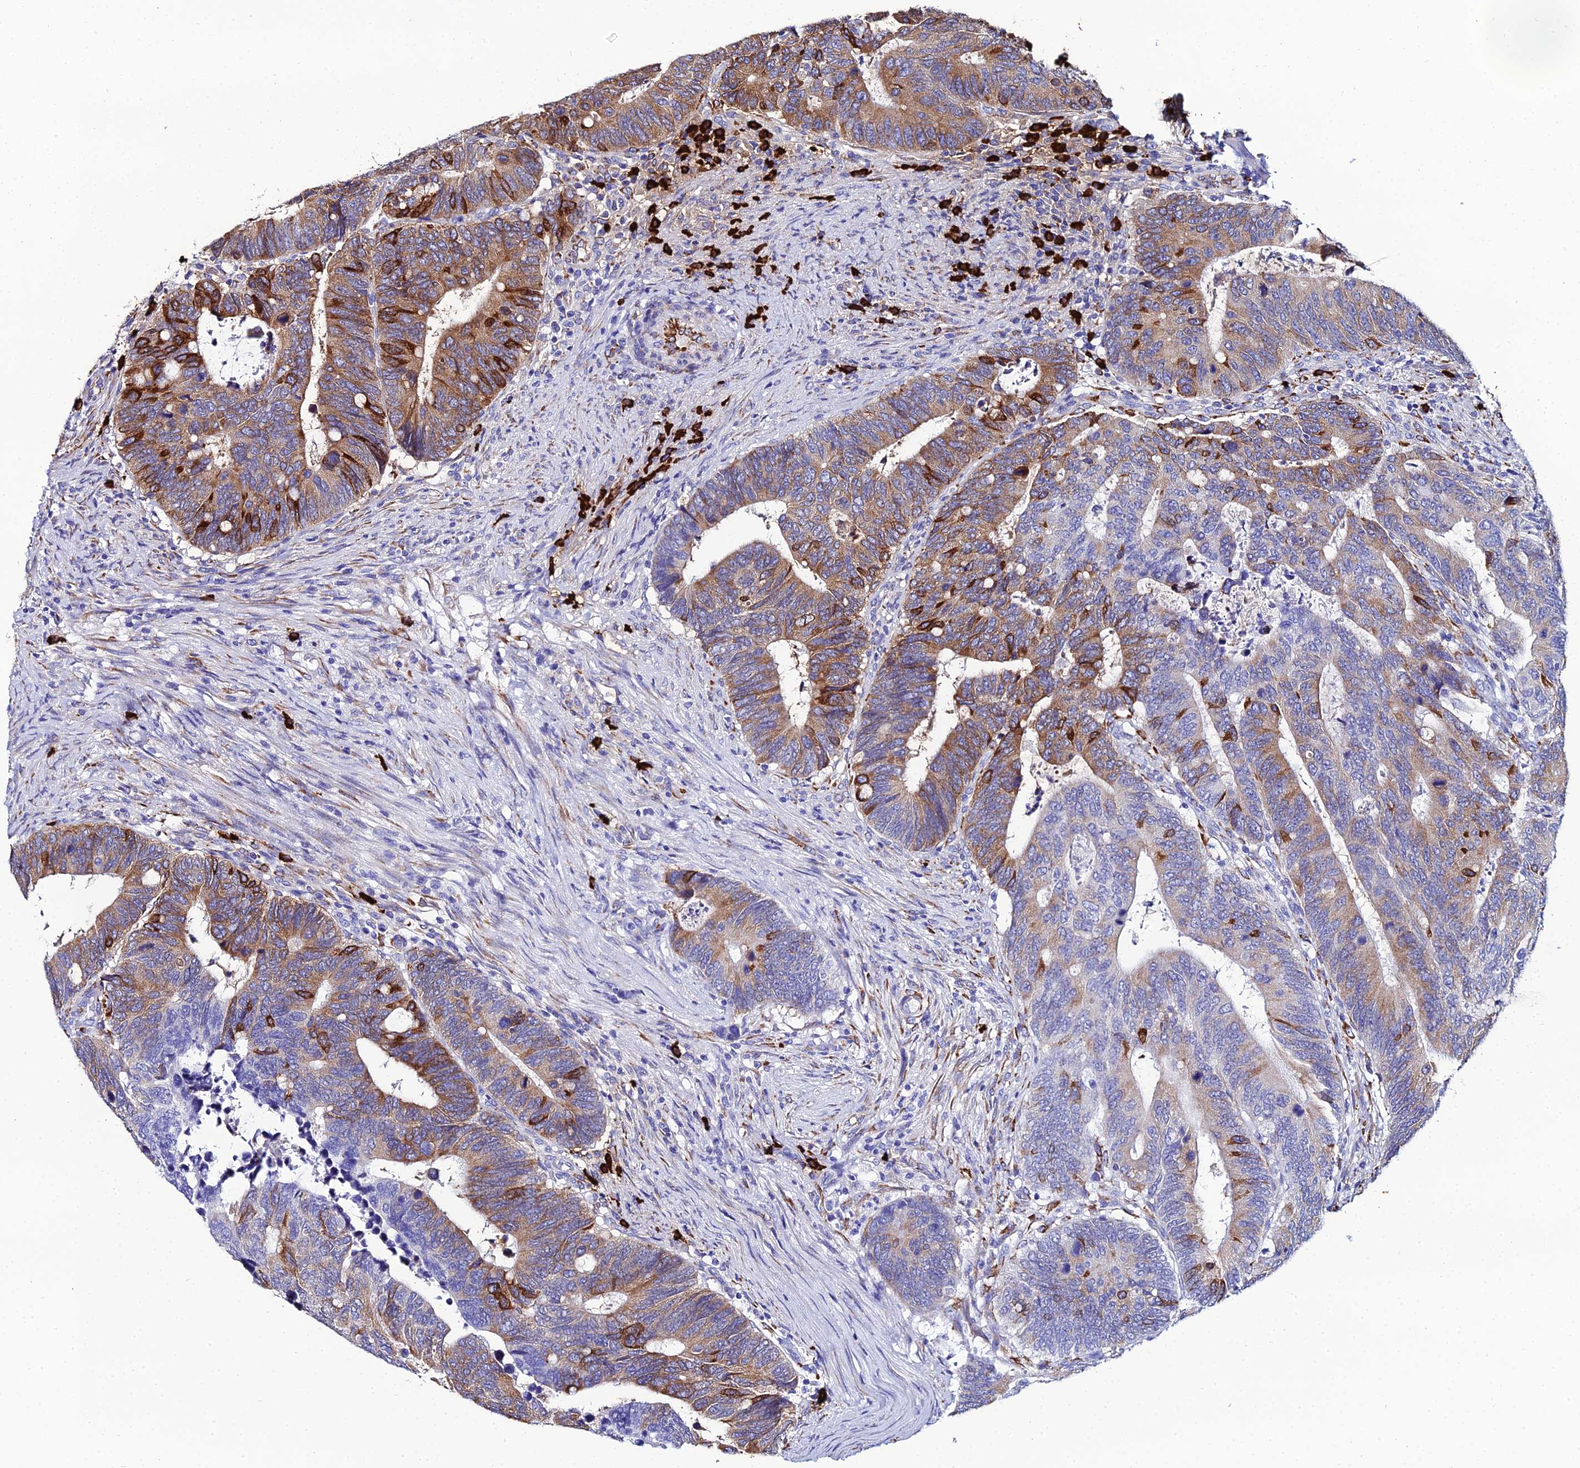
{"staining": {"intensity": "moderate", "quantity": "25%-75%", "location": "cytoplasmic/membranous"}, "tissue": "colorectal cancer", "cell_type": "Tumor cells", "image_type": "cancer", "snomed": [{"axis": "morphology", "description": "Adenocarcinoma, NOS"}, {"axis": "topography", "description": "Colon"}], "caption": "Colorectal cancer (adenocarcinoma) tissue displays moderate cytoplasmic/membranous staining in approximately 25%-75% of tumor cells The staining was performed using DAB to visualize the protein expression in brown, while the nuclei were stained in blue with hematoxylin (Magnification: 20x).", "gene": "TXNDC5", "patient": {"sex": "male", "age": 87}}